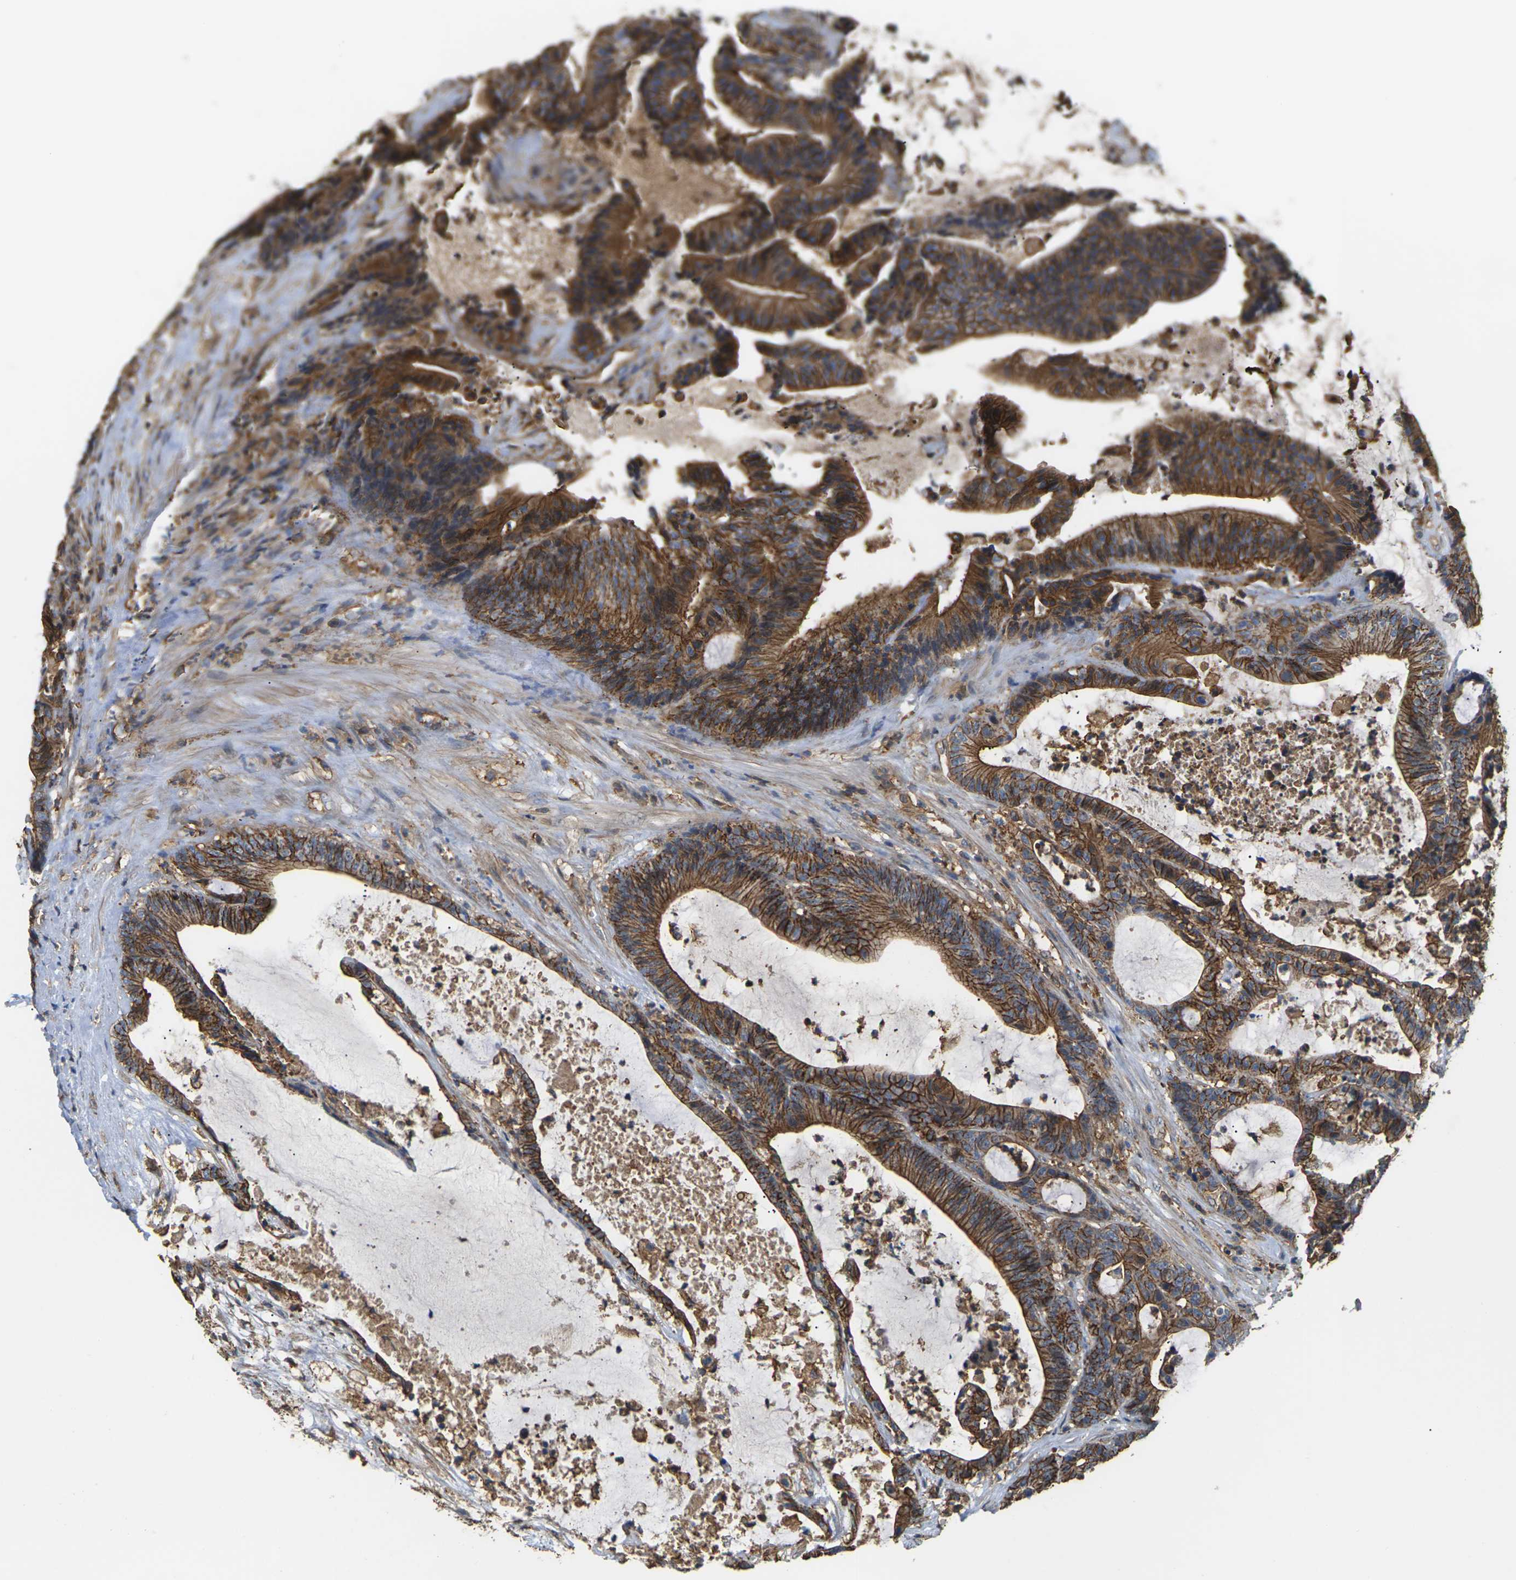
{"staining": {"intensity": "strong", "quantity": ">75%", "location": "cytoplasmic/membranous"}, "tissue": "colorectal cancer", "cell_type": "Tumor cells", "image_type": "cancer", "snomed": [{"axis": "morphology", "description": "Adenocarcinoma, NOS"}, {"axis": "topography", "description": "Colon"}], "caption": "Protein staining of colorectal cancer (adenocarcinoma) tissue reveals strong cytoplasmic/membranous expression in approximately >75% of tumor cells.", "gene": "IQGAP1", "patient": {"sex": "female", "age": 84}}